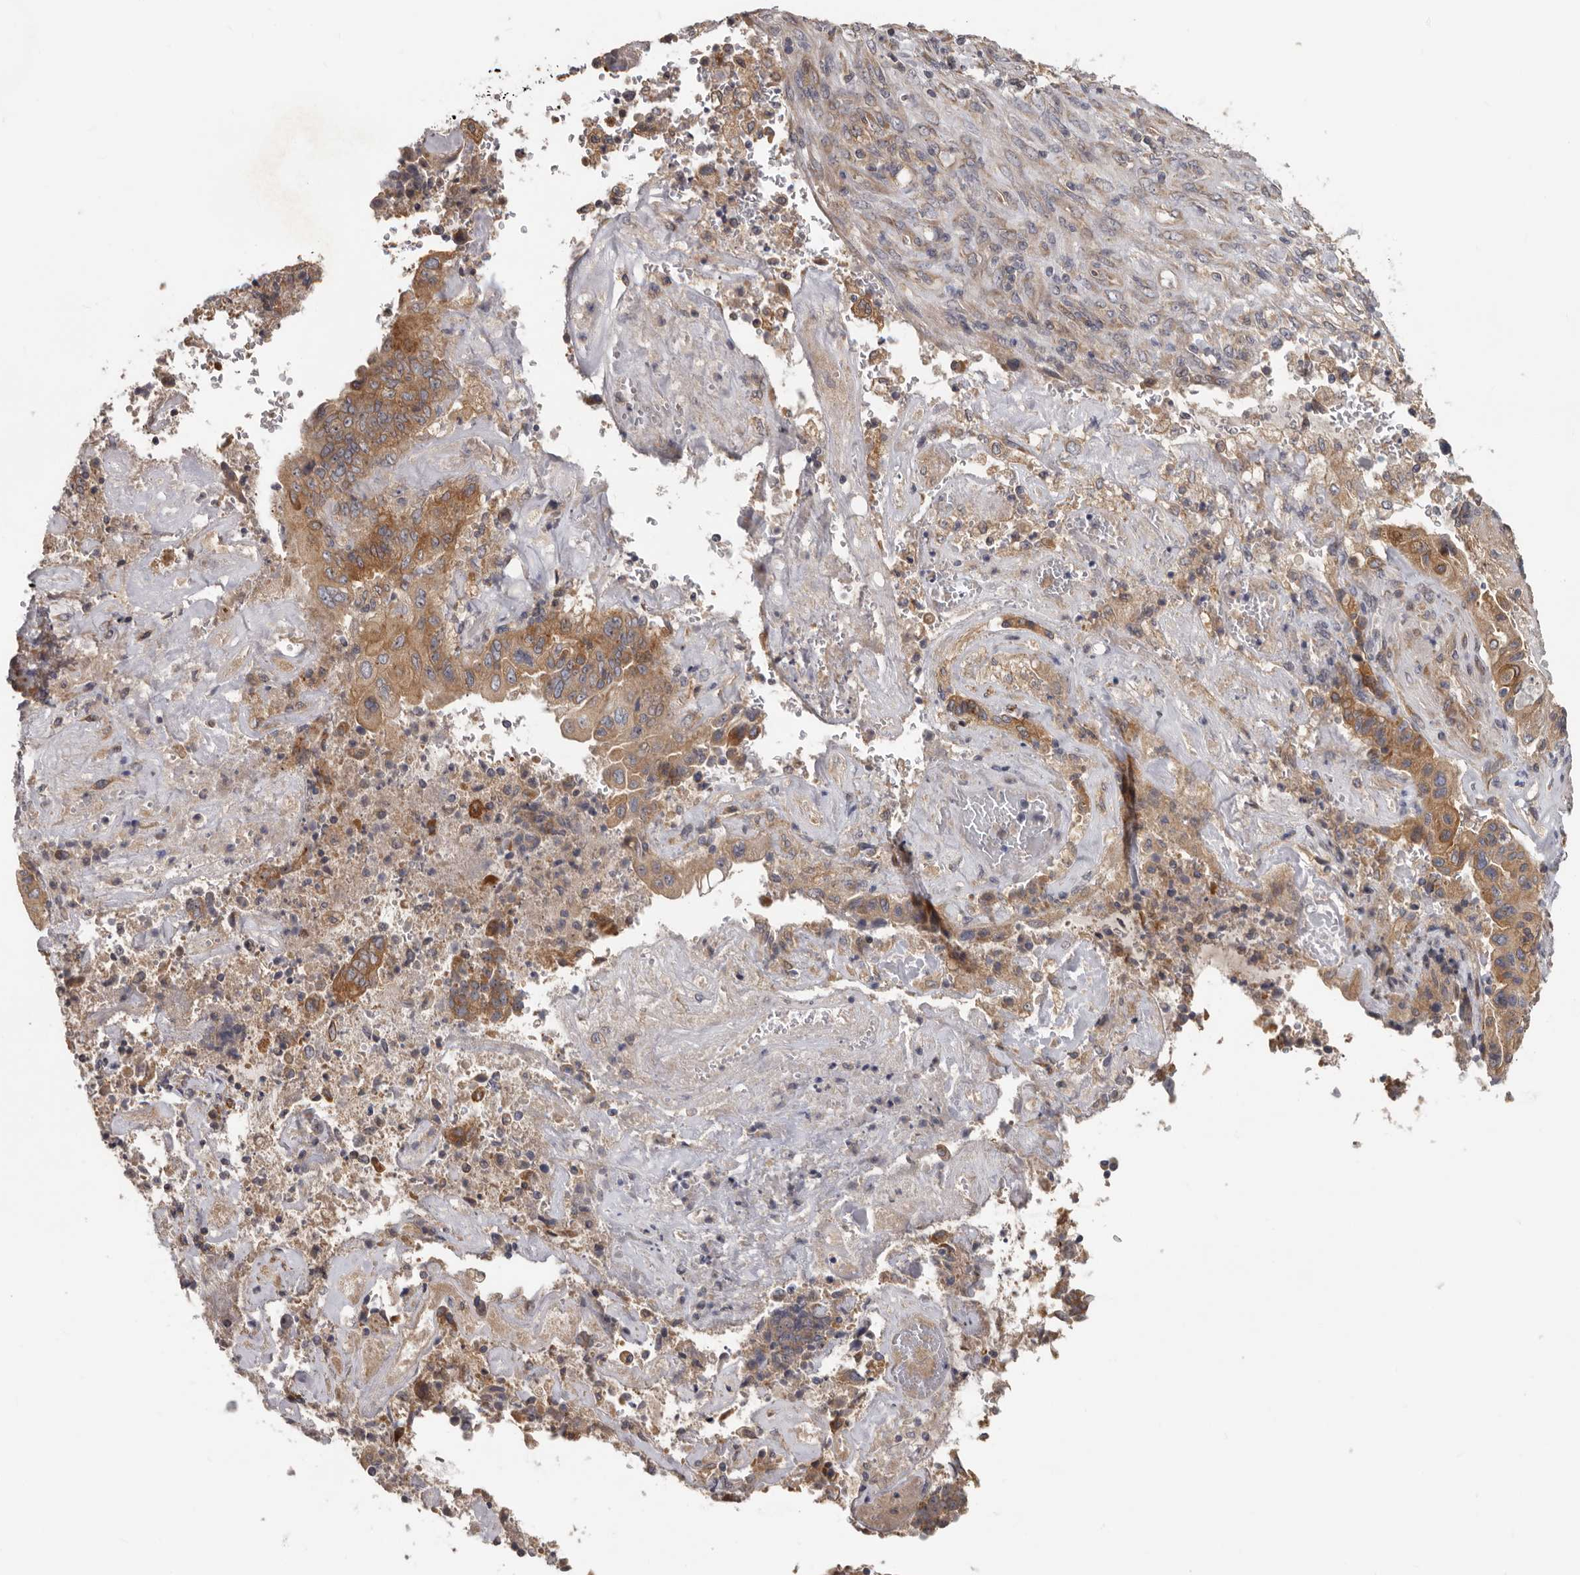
{"staining": {"intensity": "moderate", "quantity": ">75%", "location": "cytoplasmic/membranous"}, "tissue": "endometrial cancer", "cell_type": "Tumor cells", "image_type": "cancer", "snomed": [{"axis": "morphology", "description": "Adenocarcinoma, NOS"}, {"axis": "topography", "description": "Endometrium"}], "caption": "Endometrial cancer (adenocarcinoma) stained with DAB immunohistochemistry (IHC) displays medium levels of moderate cytoplasmic/membranous expression in about >75% of tumor cells.", "gene": "HINT3", "patient": {"sex": "female", "age": 80}}